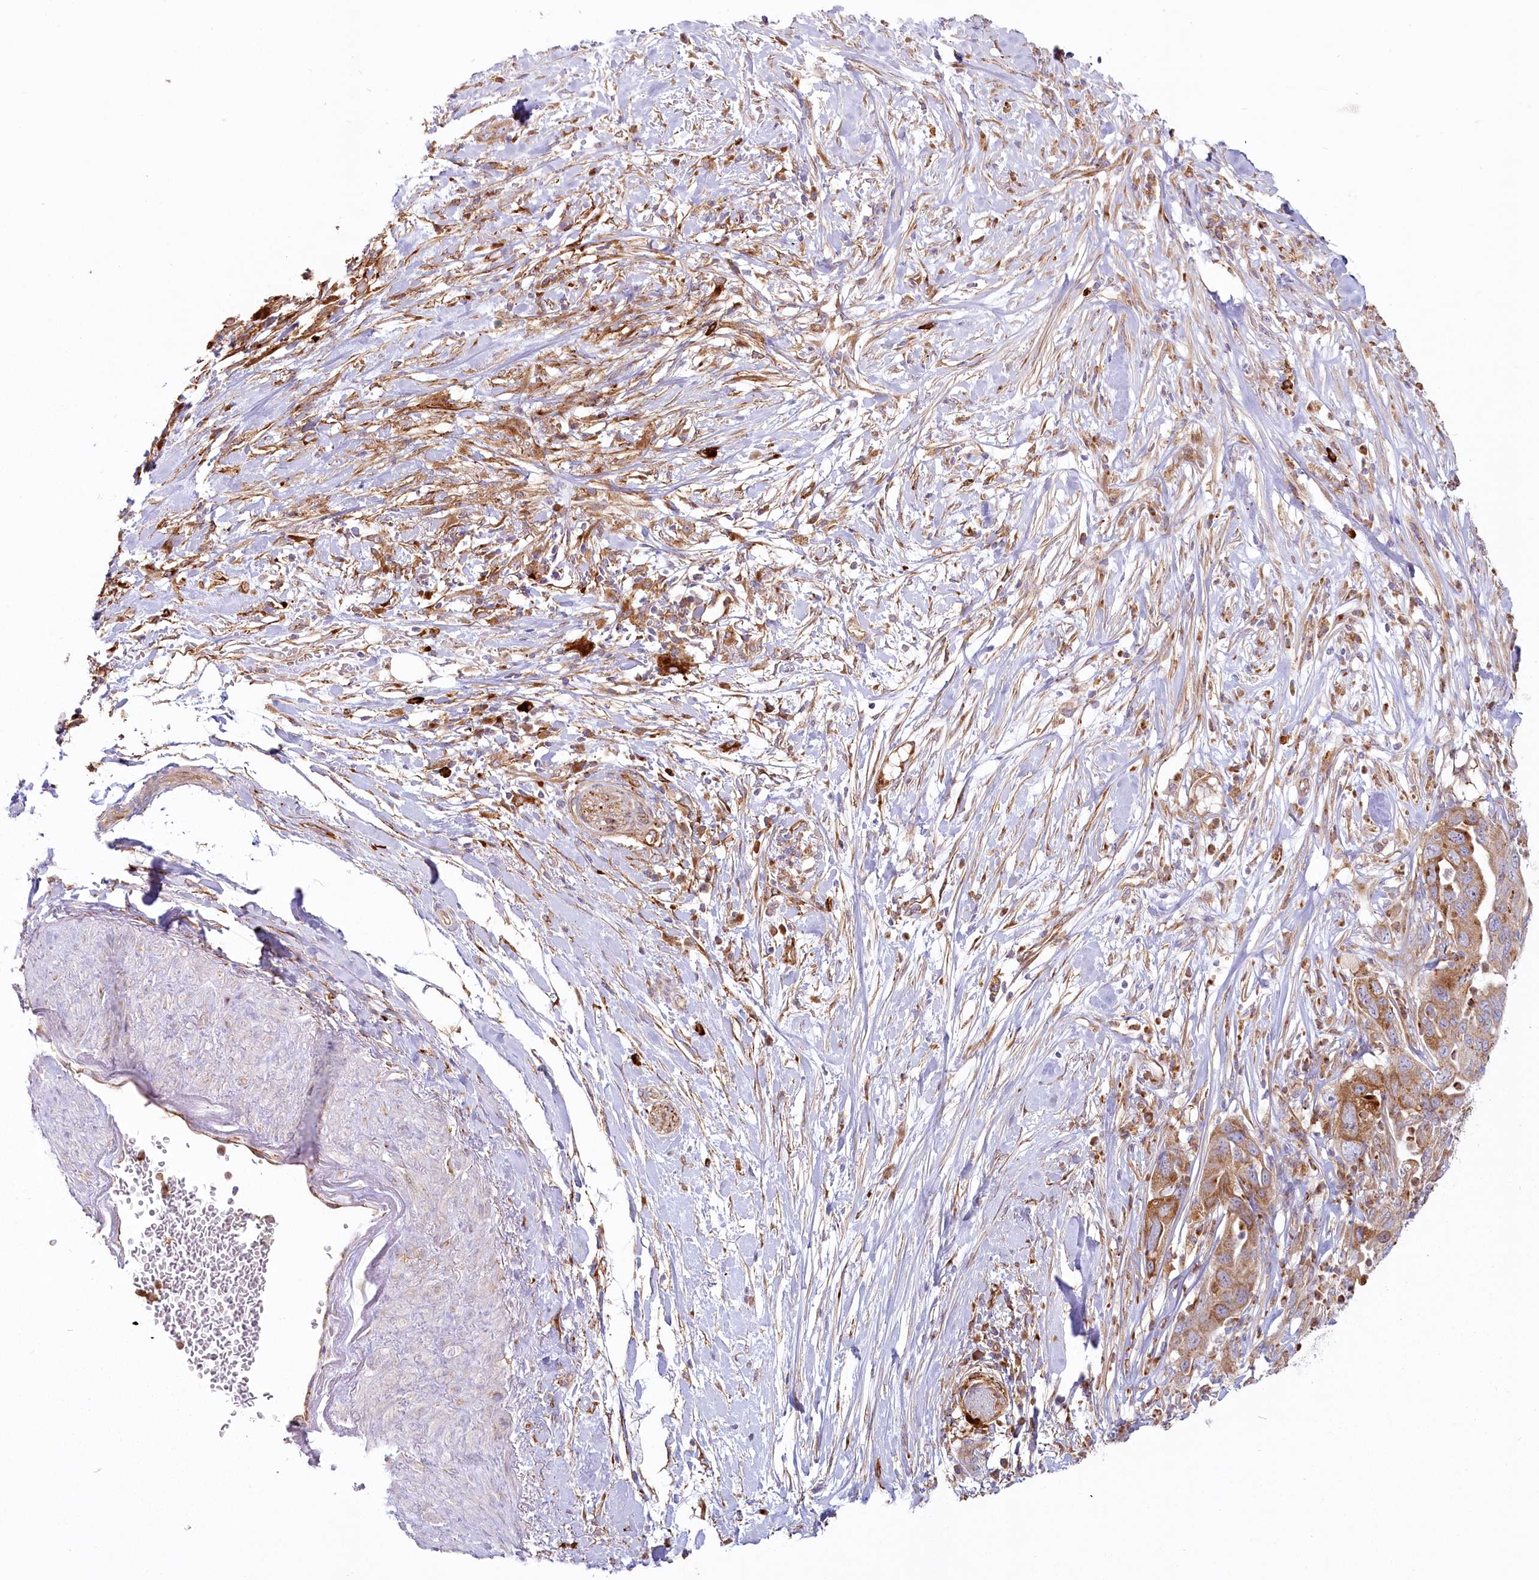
{"staining": {"intensity": "moderate", "quantity": ">75%", "location": "cytoplasmic/membranous"}, "tissue": "pancreatic cancer", "cell_type": "Tumor cells", "image_type": "cancer", "snomed": [{"axis": "morphology", "description": "Adenocarcinoma, NOS"}, {"axis": "topography", "description": "Pancreas"}], "caption": "There is medium levels of moderate cytoplasmic/membranous expression in tumor cells of adenocarcinoma (pancreatic), as demonstrated by immunohistochemical staining (brown color).", "gene": "HARS2", "patient": {"sex": "female", "age": 71}}